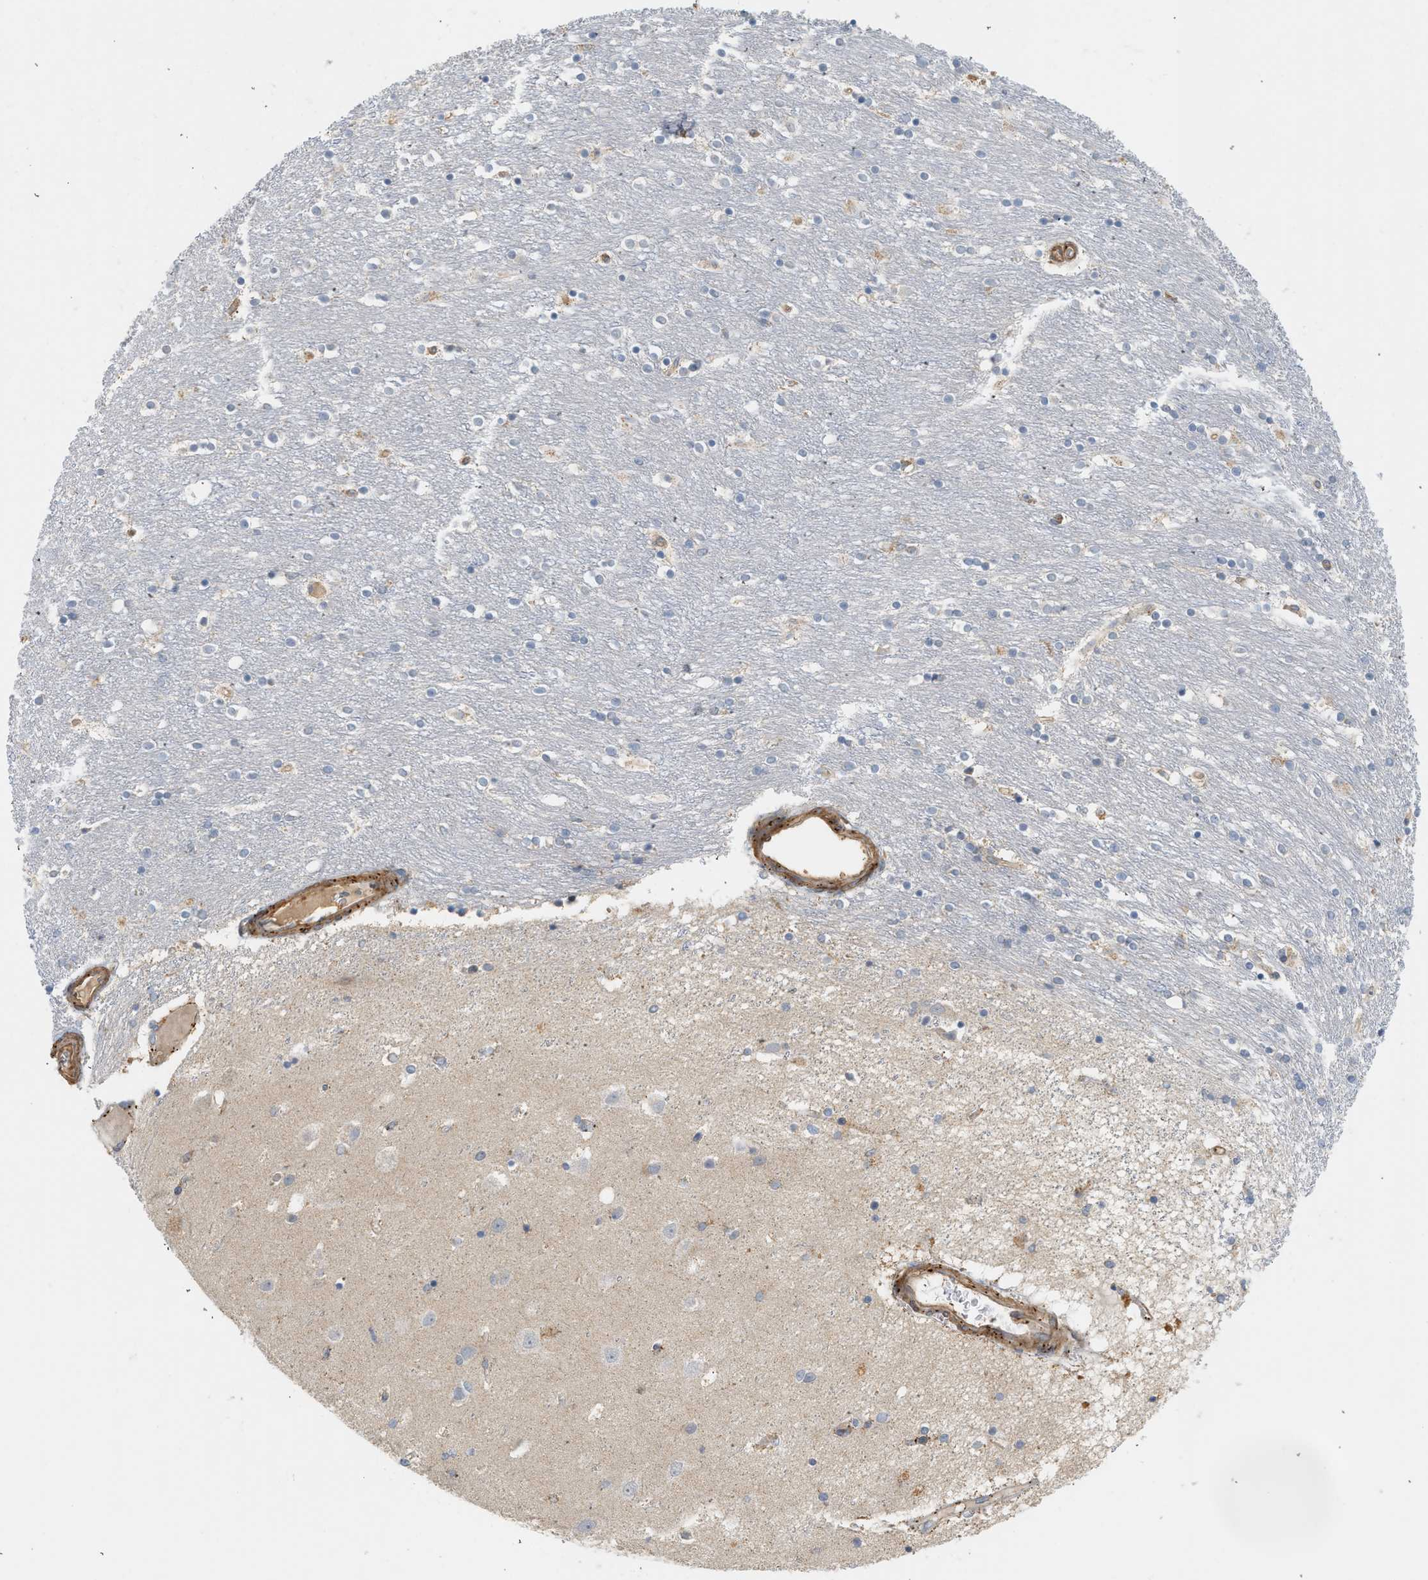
{"staining": {"intensity": "weak", "quantity": "<25%", "location": "cytoplasmic/membranous"}, "tissue": "caudate", "cell_type": "Glial cells", "image_type": "normal", "snomed": [{"axis": "morphology", "description": "Normal tissue, NOS"}, {"axis": "topography", "description": "Lateral ventricle wall"}], "caption": "An IHC histopathology image of unremarkable caudate is shown. There is no staining in glial cells of caudate. (DAB (3,3'-diaminobenzidine) immunohistochemistry, high magnification).", "gene": "SVOP", "patient": {"sex": "female", "age": 54}}